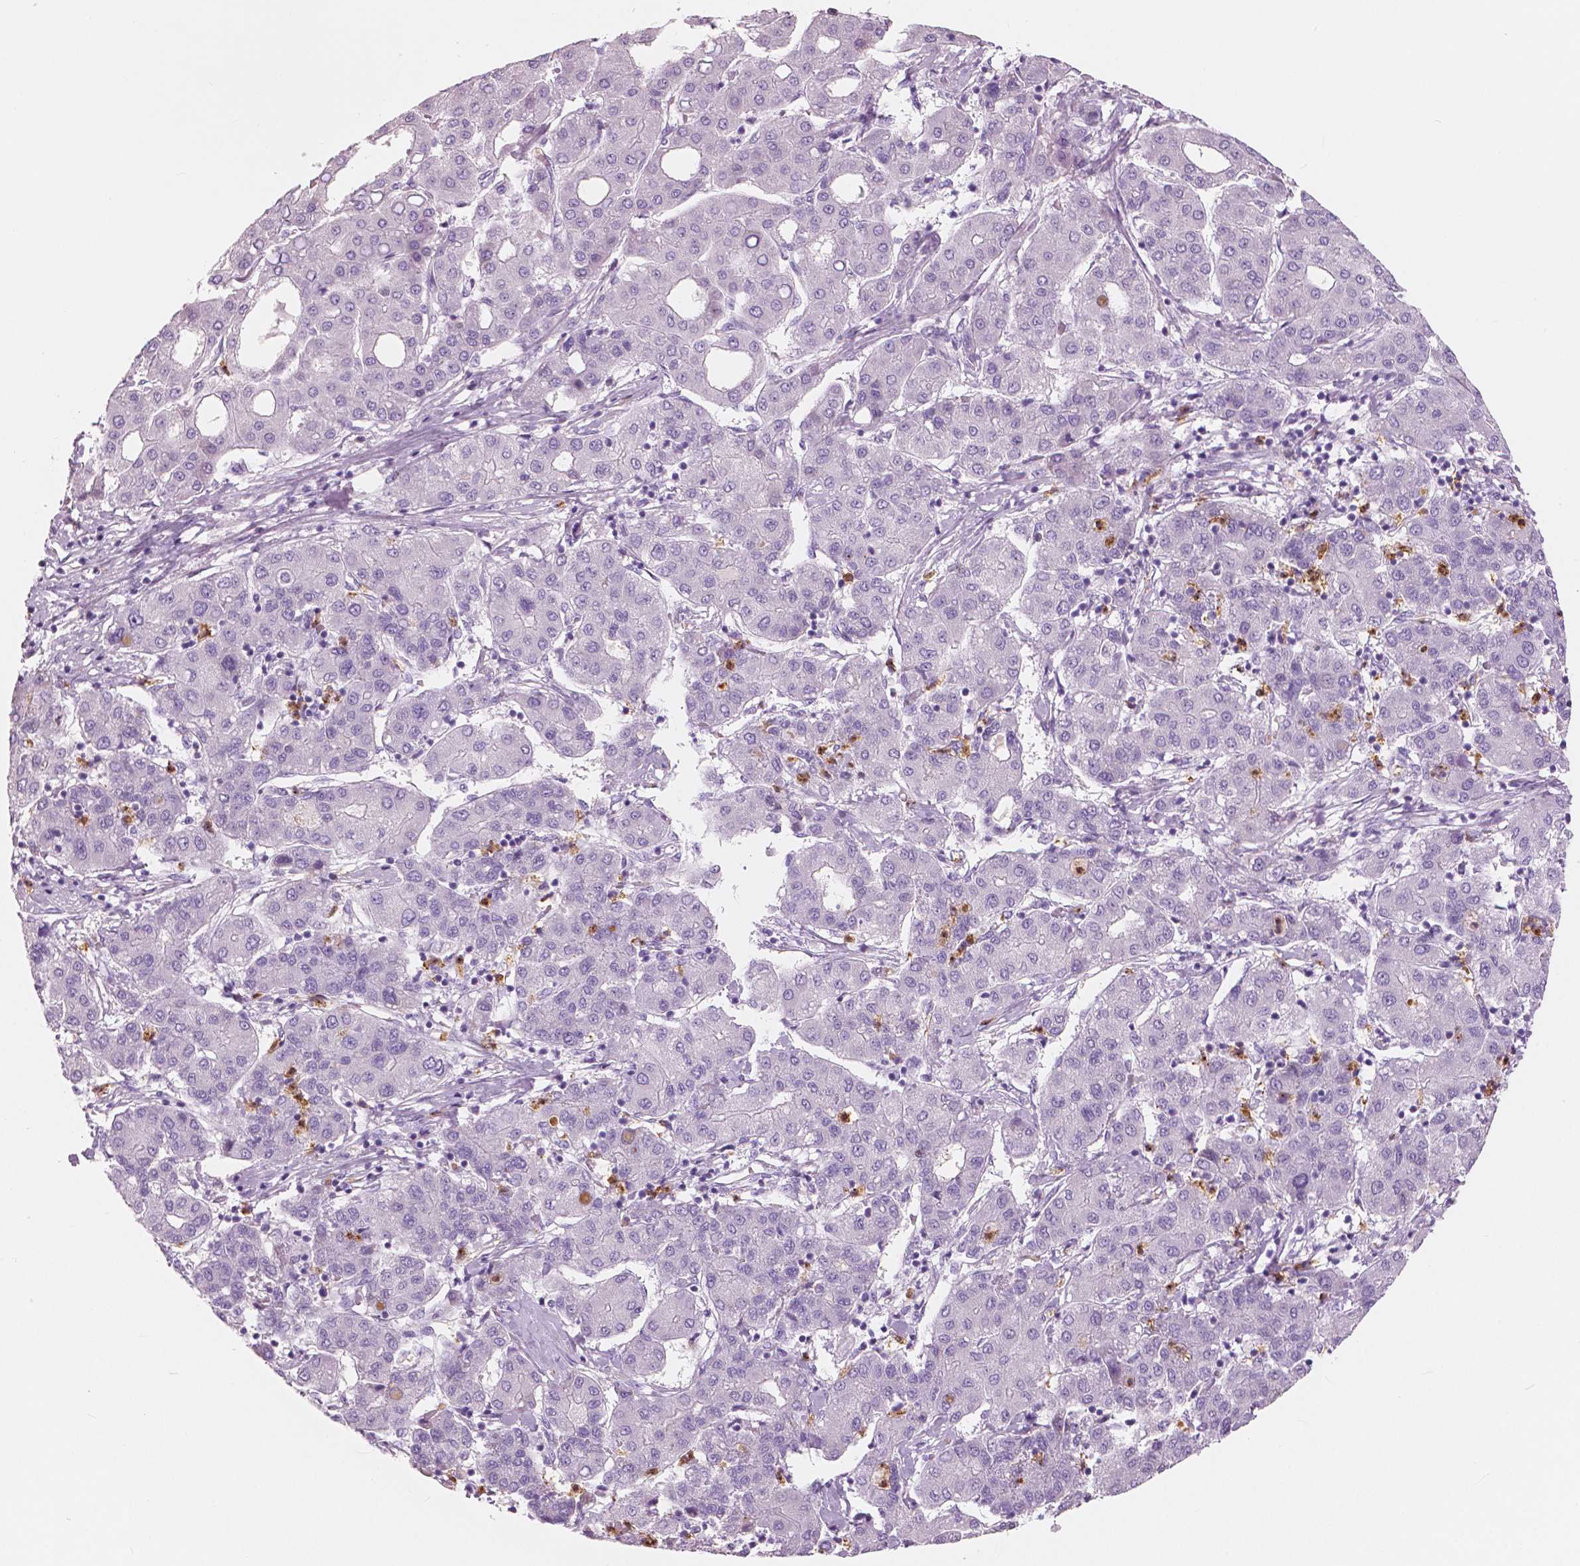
{"staining": {"intensity": "negative", "quantity": "none", "location": "none"}, "tissue": "liver cancer", "cell_type": "Tumor cells", "image_type": "cancer", "snomed": [{"axis": "morphology", "description": "Carcinoma, Hepatocellular, NOS"}, {"axis": "topography", "description": "Liver"}], "caption": "Immunohistochemical staining of human liver cancer (hepatocellular carcinoma) reveals no significant positivity in tumor cells.", "gene": "CXCR2", "patient": {"sex": "male", "age": 65}}